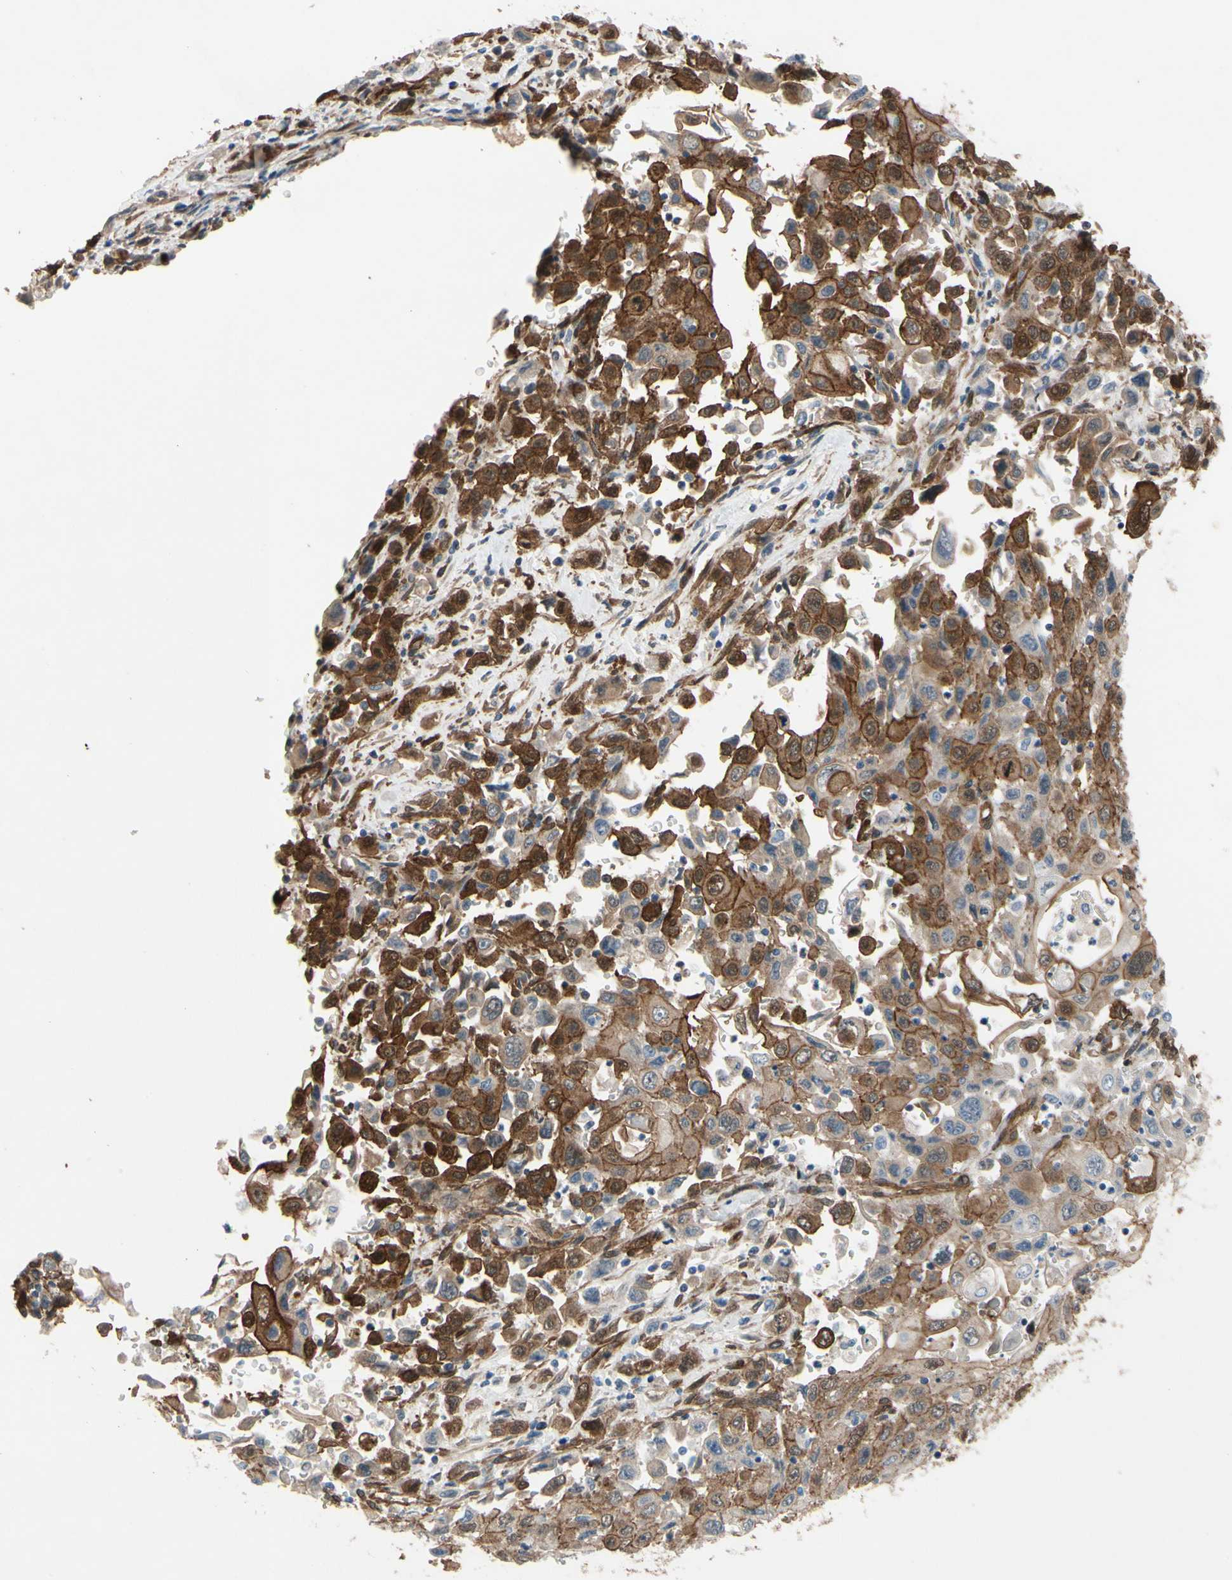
{"staining": {"intensity": "strong", "quantity": ">75%", "location": "cytoplasmic/membranous"}, "tissue": "pancreatic cancer", "cell_type": "Tumor cells", "image_type": "cancer", "snomed": [{"axis": "morphology", "description": "Adenocarcinoma, NOS"}, {"axis": "topography", "description": "Pancreas"}], "caption": "DAB immunohistochemical staining of human pancreatic adenocarcinoma exhibits strong cytoplasmic/membranous protein staining in approximately >75% of tumor cells.", "gene": "CTTNBP2", "patient": {"sex": "male", "age": 70}}